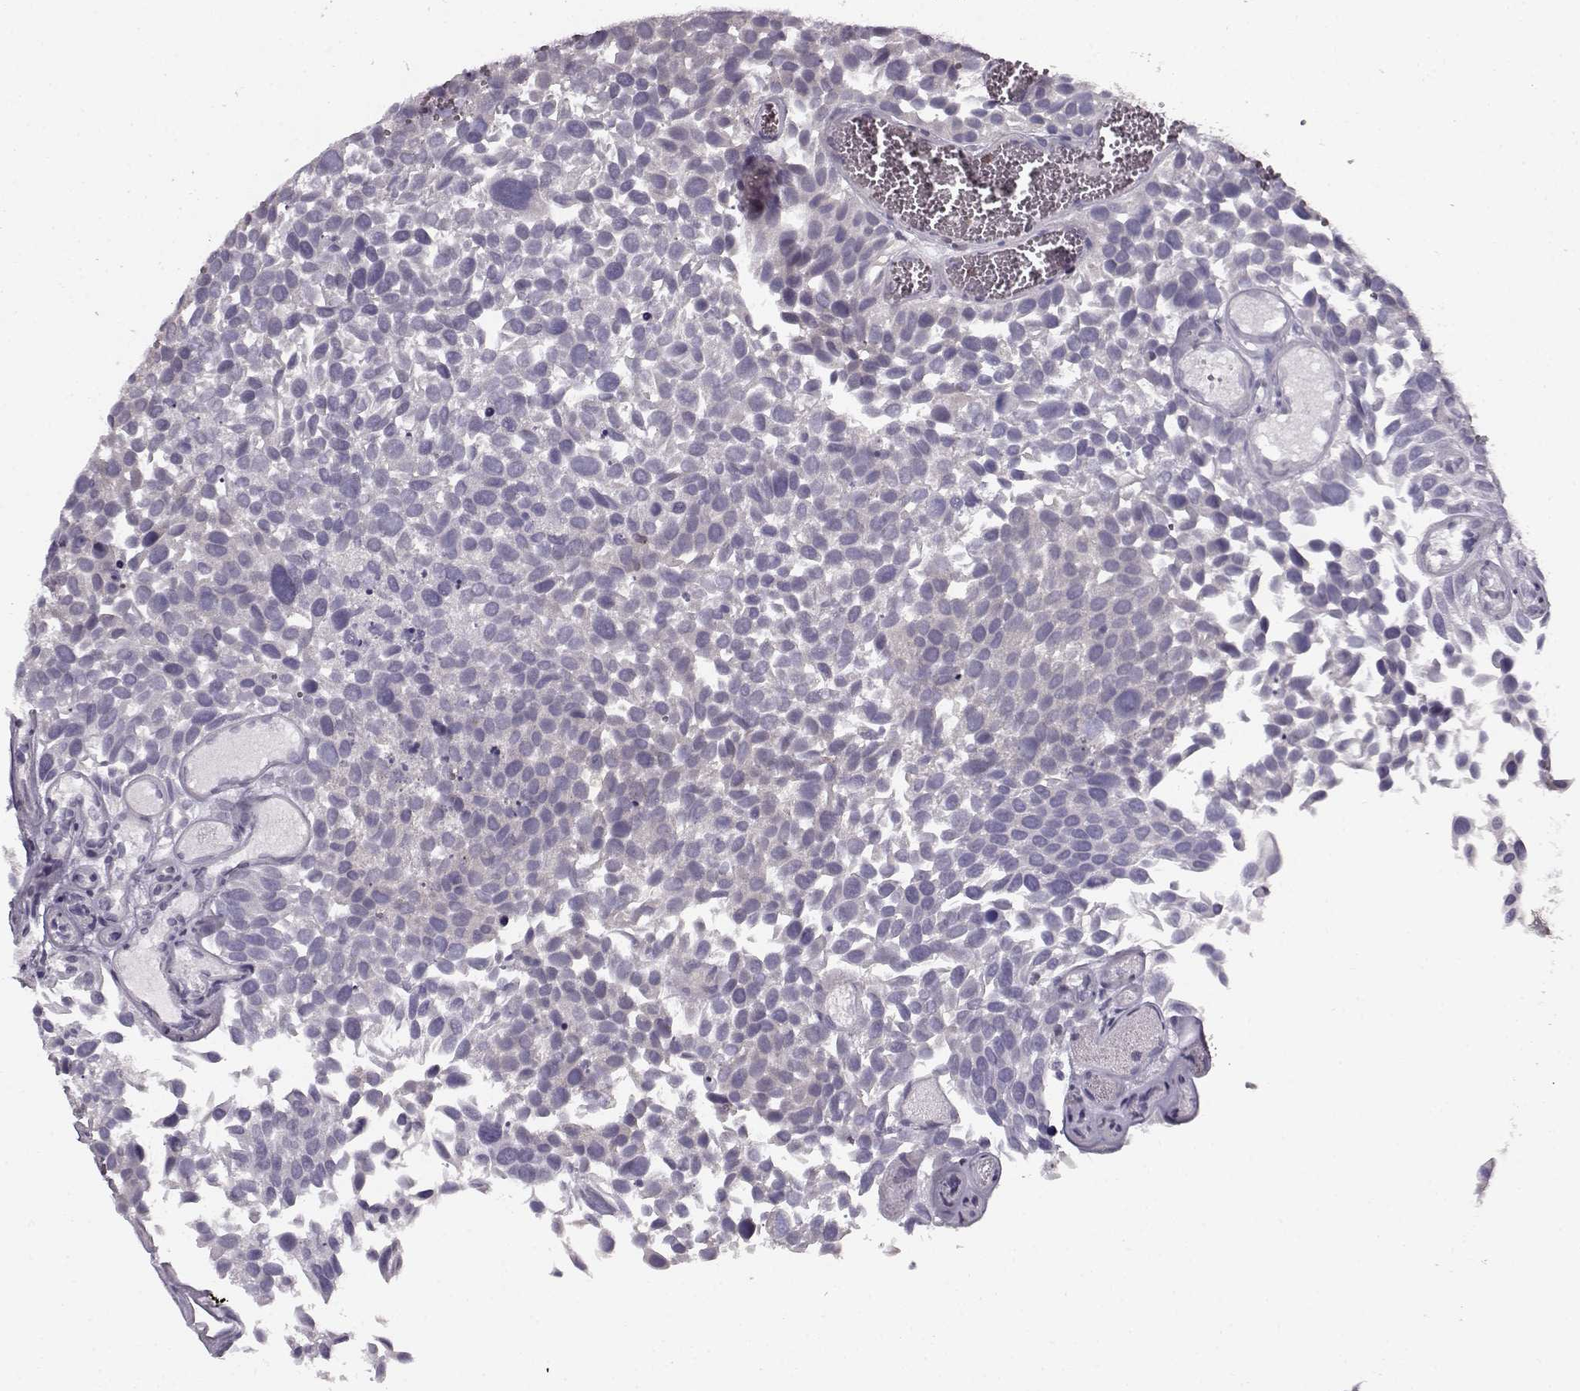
{"staining": {"intensity": "negative", "quantity": "none", "location": "none"}, "tissue": "urothelial cancer", "cell_type": "Tumor cells", "image_type": "cancer", "snomed": [{"axis": "morphology", "description": "Urothelial carcinoma, Low grade"}, {"axis": "topography", "description": "Urinary bladder"}], "caption": "Immunohistochemistry (IHC) histopathology image of urothelial cancer stained for a protein (brown), which shows no expression in tumor cells.", "gene": "MFSD1", "patient": {"sex": "female", "age": 69}}